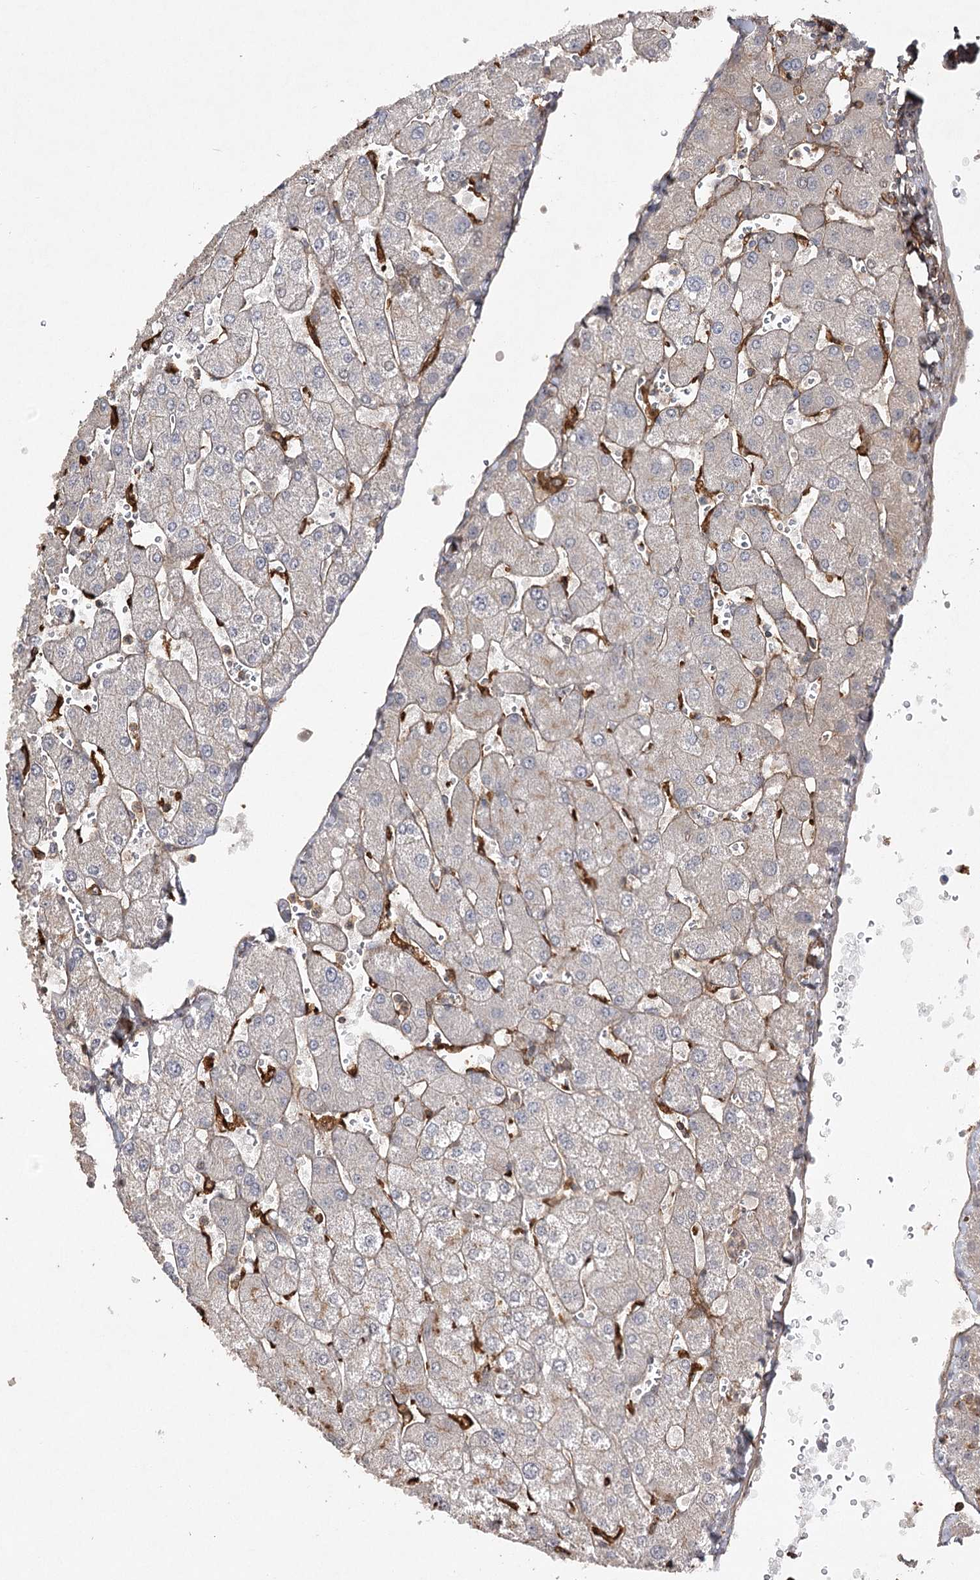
{"staining": {"intensity": "moderate", "quantity": "25%-75%", "location": "cytoplasmic/membranous"}, "tissue": "liver", "cell_type": "Cholangiocytes", "image_type": "normal", "snomed": [{"axis": "morphology", "description": "Normal tissue, NOS"}, {"axis": "topography", "description": "Liver"}], "caption": "Liver stained with DAB (3,3'-diaminobenzidine) immunohistochemistry (IHC) exhibits medium levels of moderate cytoplasmic/membranous staining in approximately 25%-75% of cholangiocytes. The staining is performed using DAB brown chromogen to label protein expression. The nuclei are counter-stained blue using hematoxylin.", "gene": "OBSL1", "patient": {"sex": "male", "age": 55}}